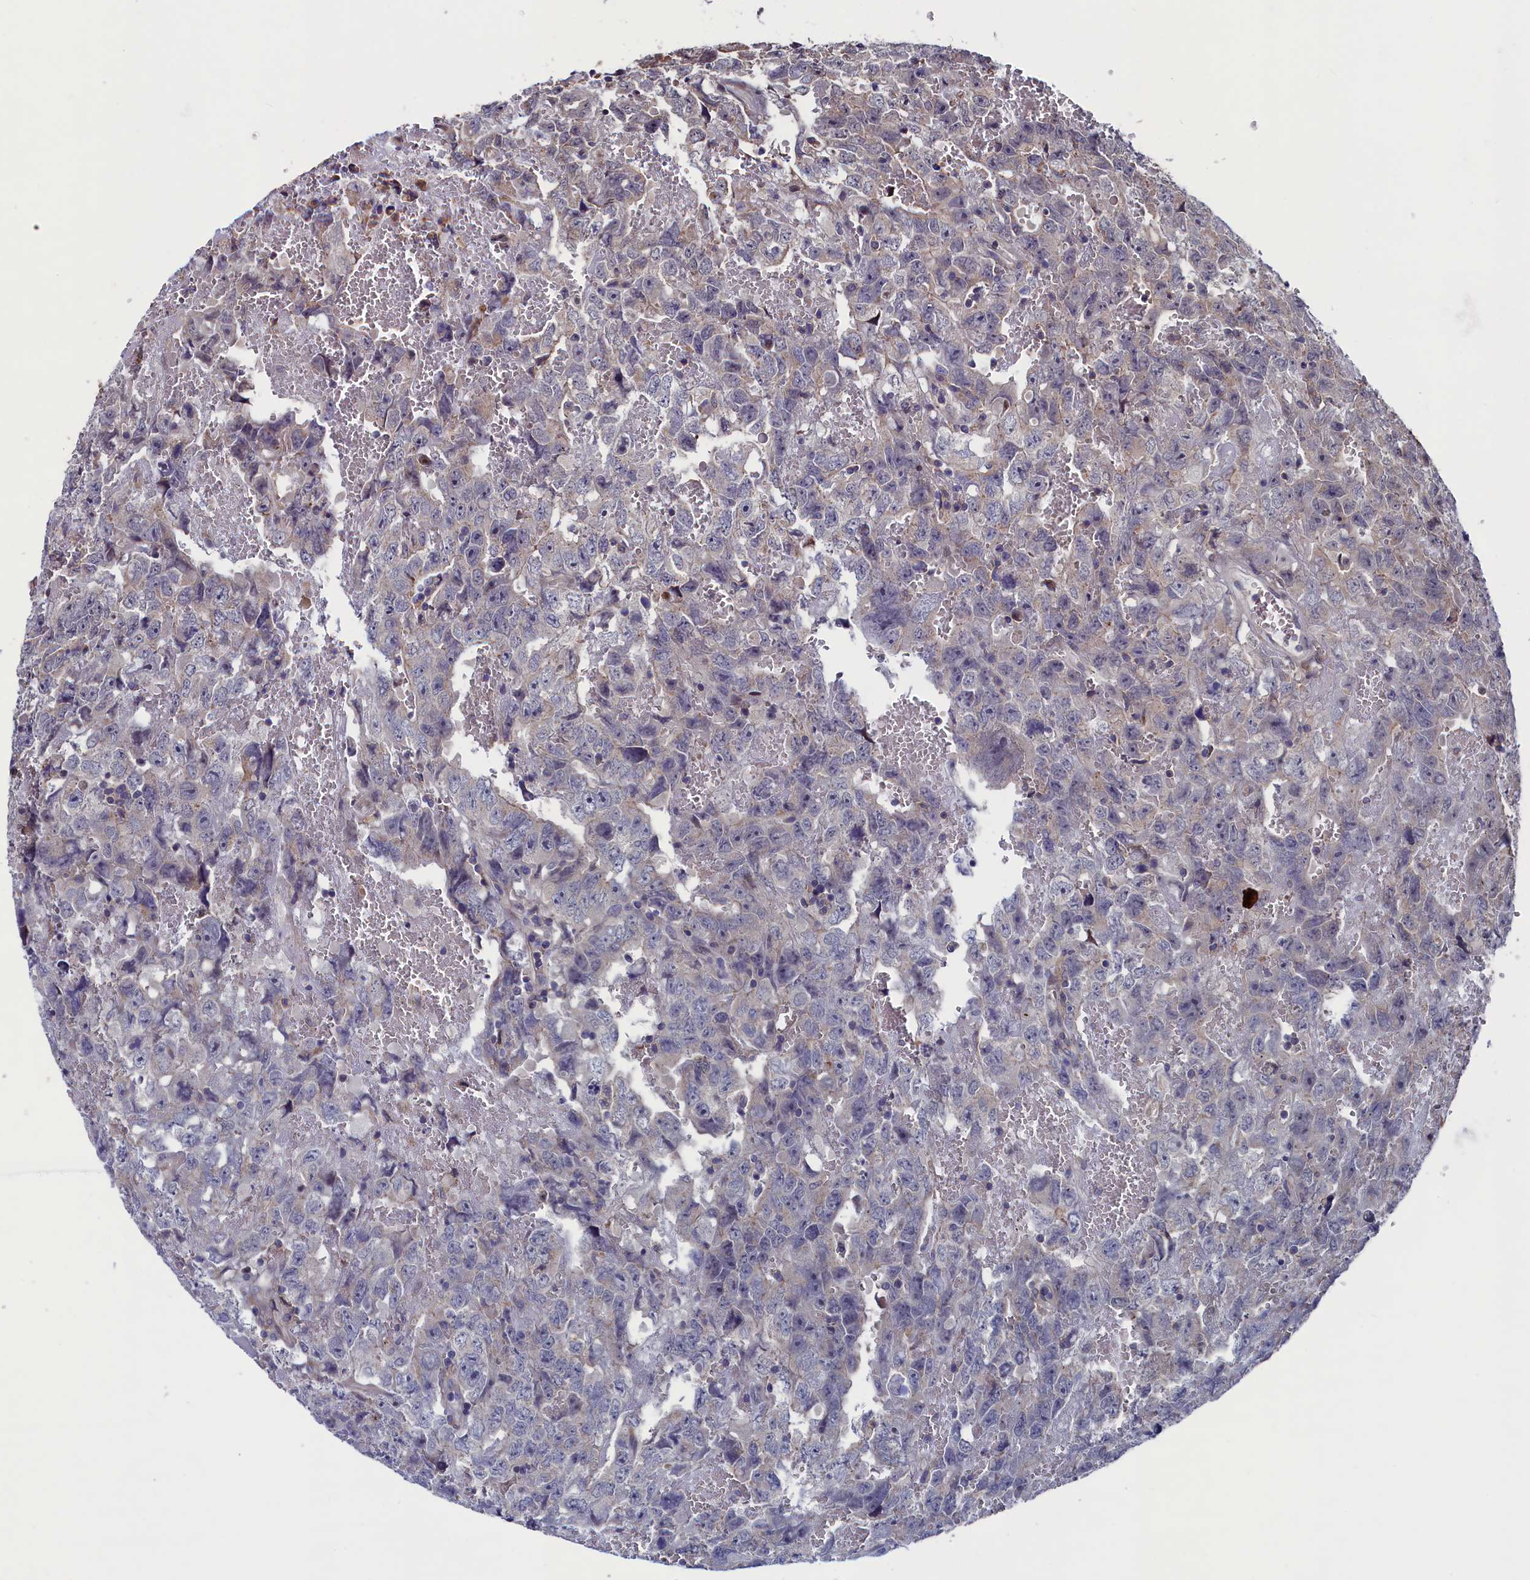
{"staining": {"intensity": "weak", "quantity": "<25%", "location": "cytoplasmic/membranous"}, "tissue": "testis cancer", "cell_type": "Tumor cells", "image_type": "cancer", "snomed": [{"axis": "morphology", "description": "Carcinoma, Embryonal, NOS"}, {"axis": "topography", "description": "Testis"}], "caption": "Testis embryonal carcinoma stained for a protein using immunohistochemistry displays no positivity tumor cells.", "gene": "SPATA13", "patient": {"sex": "male", "age": 45}}